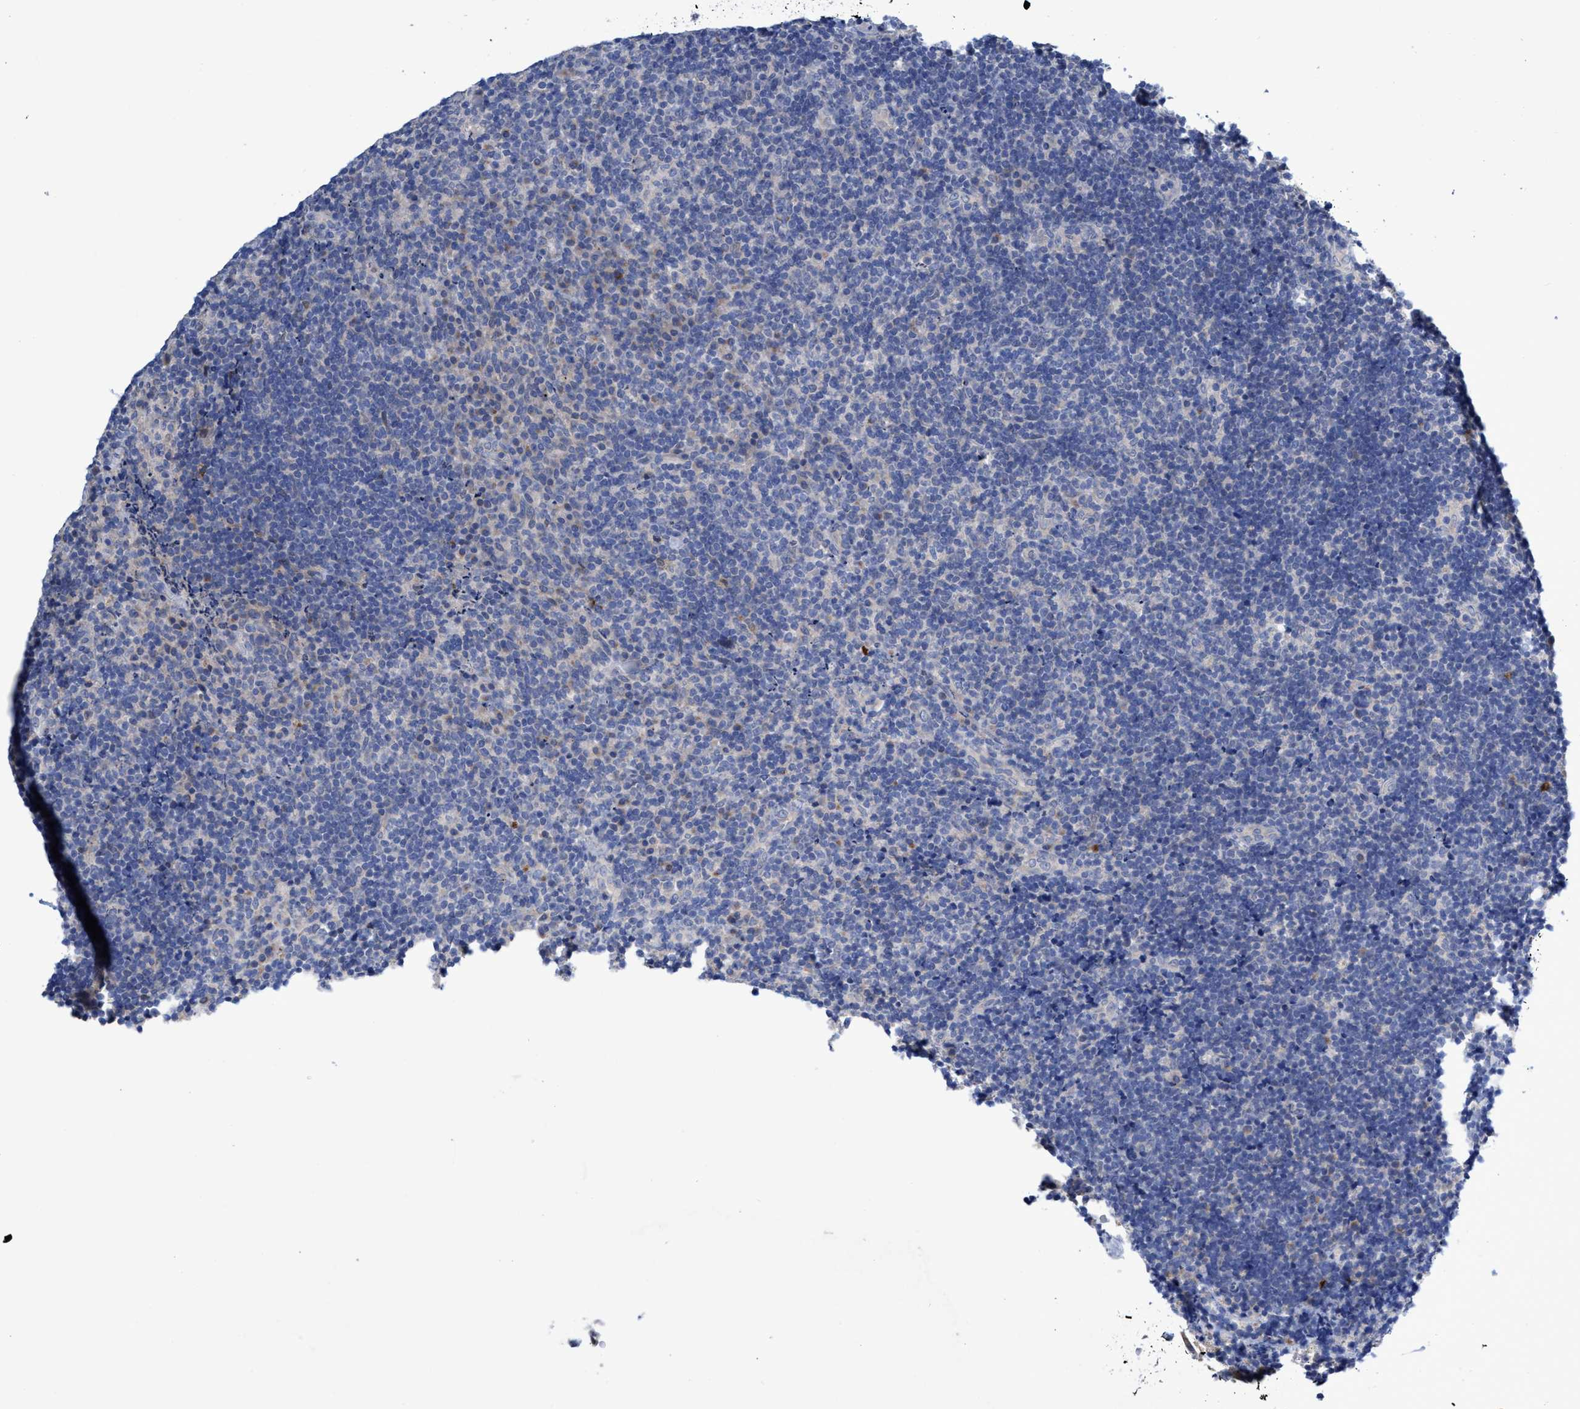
{"staining": {"intensity": "negative", "quantity": "none", "location": "none"}, "tissue": "lymphoma", "cell_type": "Tumor cells", "image_type": "cancer", "snomed": [{"axis": "morphology", "description": "Malignant lymphoma, non-Hodgkin's type, High grade"}, {"axis": "topography", "description": "Tonsil"}], "caption": "Immunohistochemistry micrograph of malignant lymphoma, non-Hodgkin's type (high-grade) stained for a protein (brown), which displays no expression in tumor cells.", "gene": "SVEP1", "patient": {"sex": "female", "age": 36}}